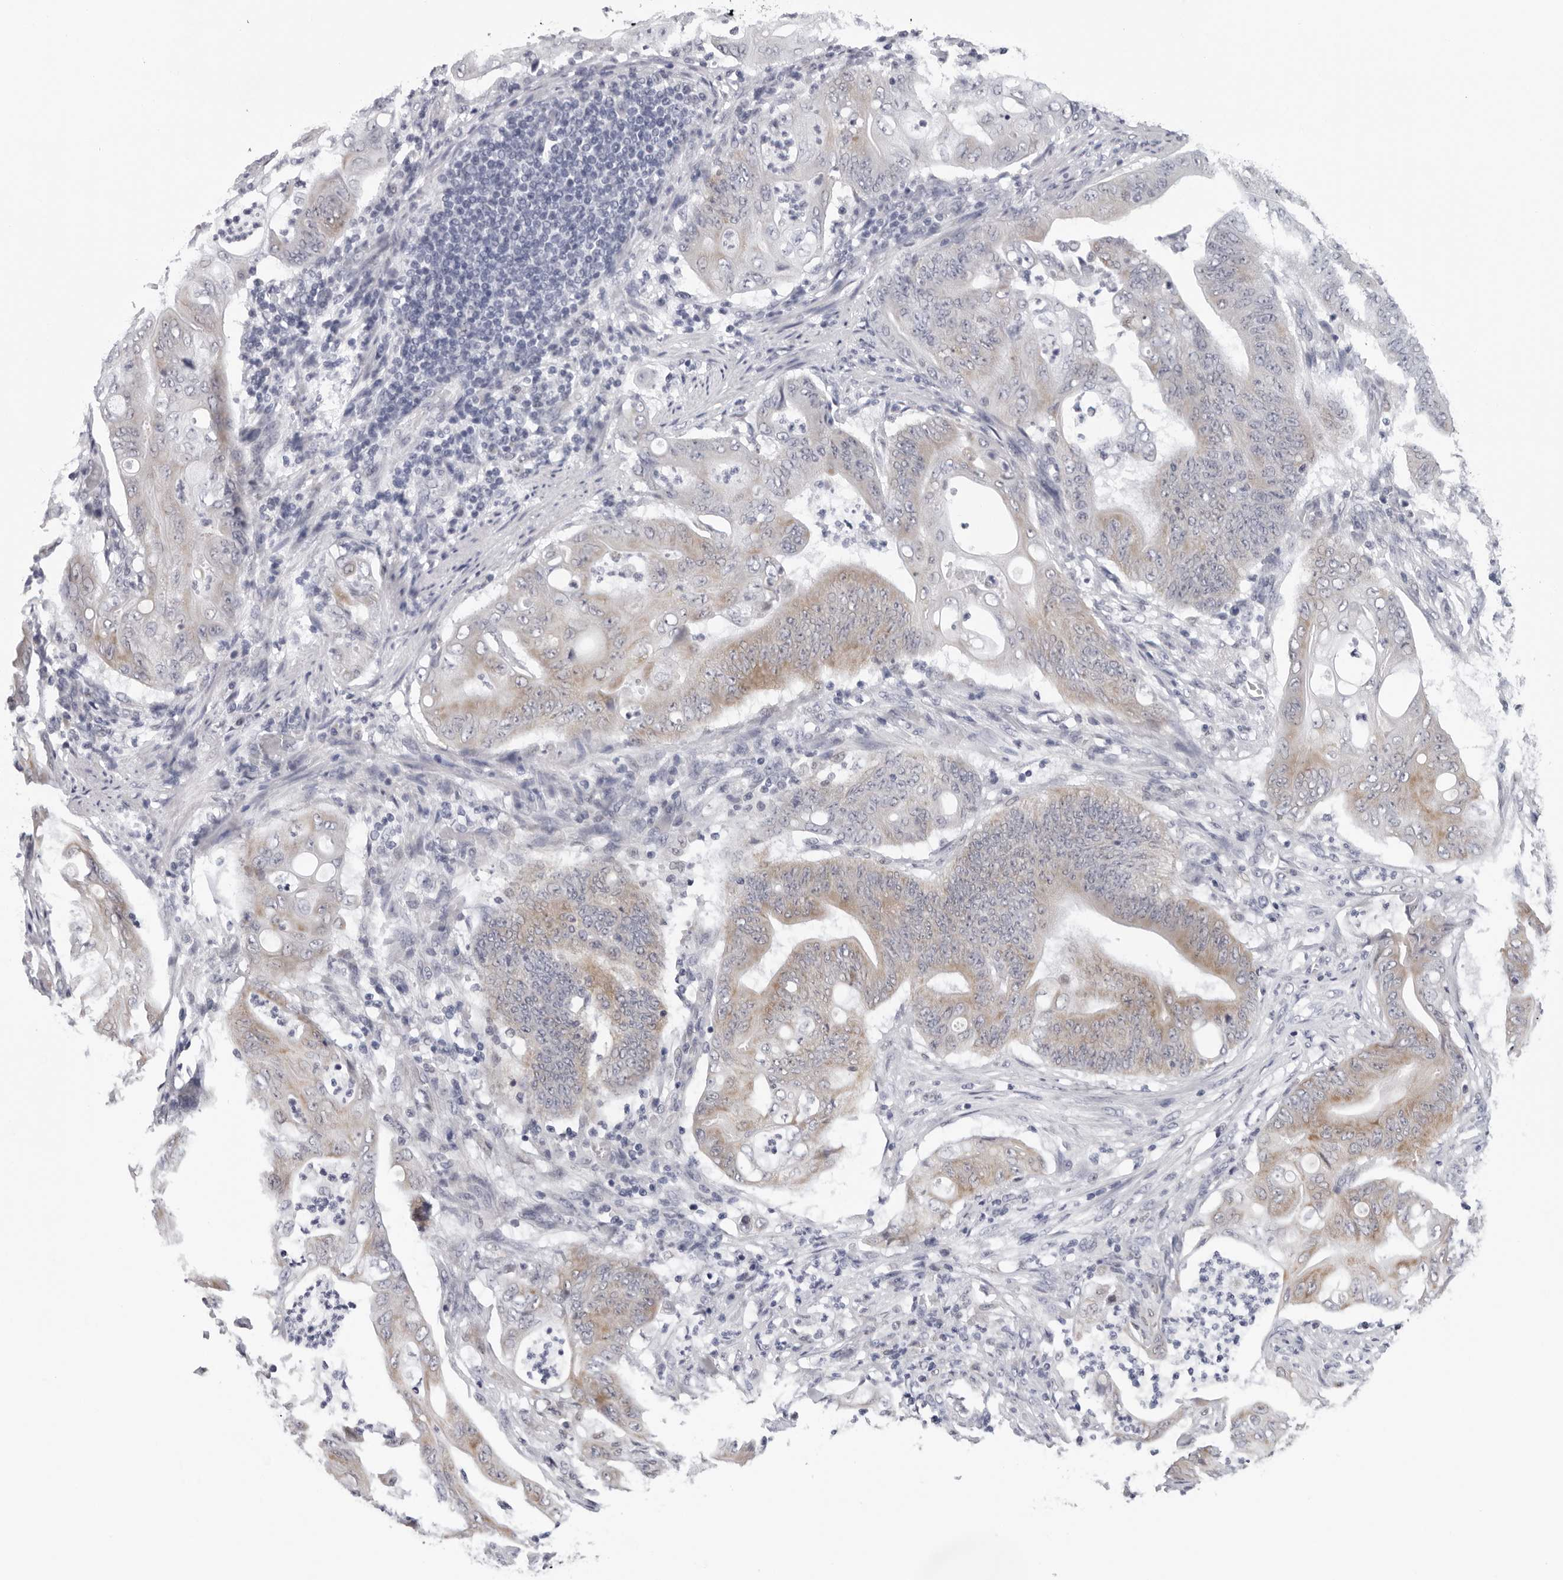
{"staining": {"intensity": "weak", "quantity": "25%-75%", "location": "cytoplasmic/membranous"}, "tissue": "stomach cancer", "cell_type": "Tumor cells", "image_type": "cancer", "snomed": [{"axis": "morphology", "description": "Adenocarcinoma, NOS"}, {"axis": "topography", "description": "Stomach"}], "caption": "Human stomach cancer (adenocarcinoma) stained with a brown dye exhibits weak cytoplasmic/membranous positive expression in approximately 25%-75% of tumor cells.", "gene": "CPT2", "patient": {"sex": "female", "age": 73}}